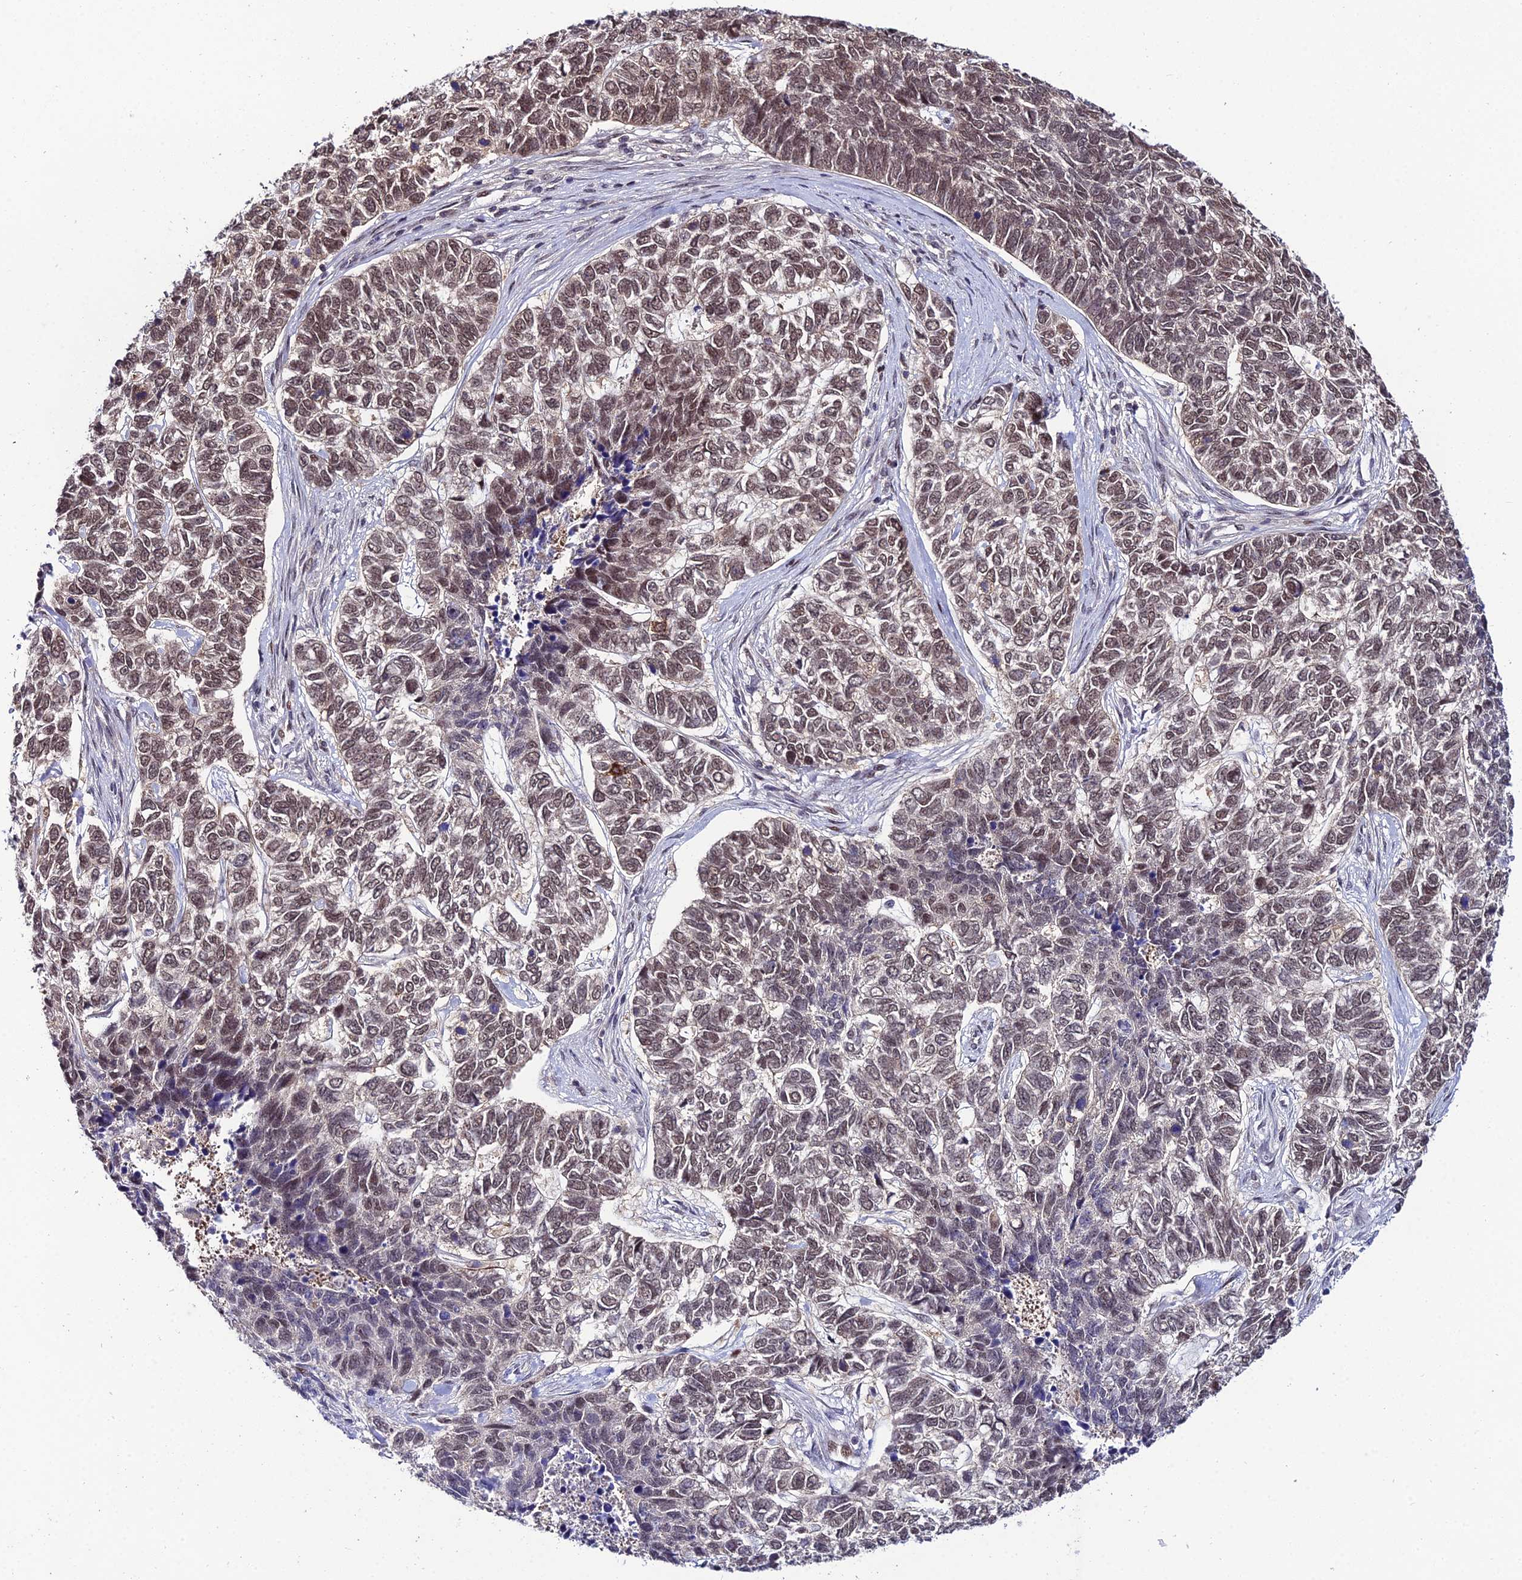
{"staining": {"intensity": "moderate", "quantity": "25%-75%", "location": "nuclear"}, "tissue": "skin cancer", "cell_type": "Tumor cells", "image_type": "cancer", "snomed": [{"axis": "morphology", "description": "Basal cell carcinoma"}, {"axis": "topography", "description": "Skin"}], "caption": "Immunohistochemistry (IHC) image of neoplastic tissue: human skin cancer (basal cell carcinoma) stained using IHC exhibits medium levels of moderate protein expression localized specifically in the nuclear of tumor cells, appearing as a nuclear brown color.", "gene": "SYT15", "patient": {"sex": "female", "age": 65}}